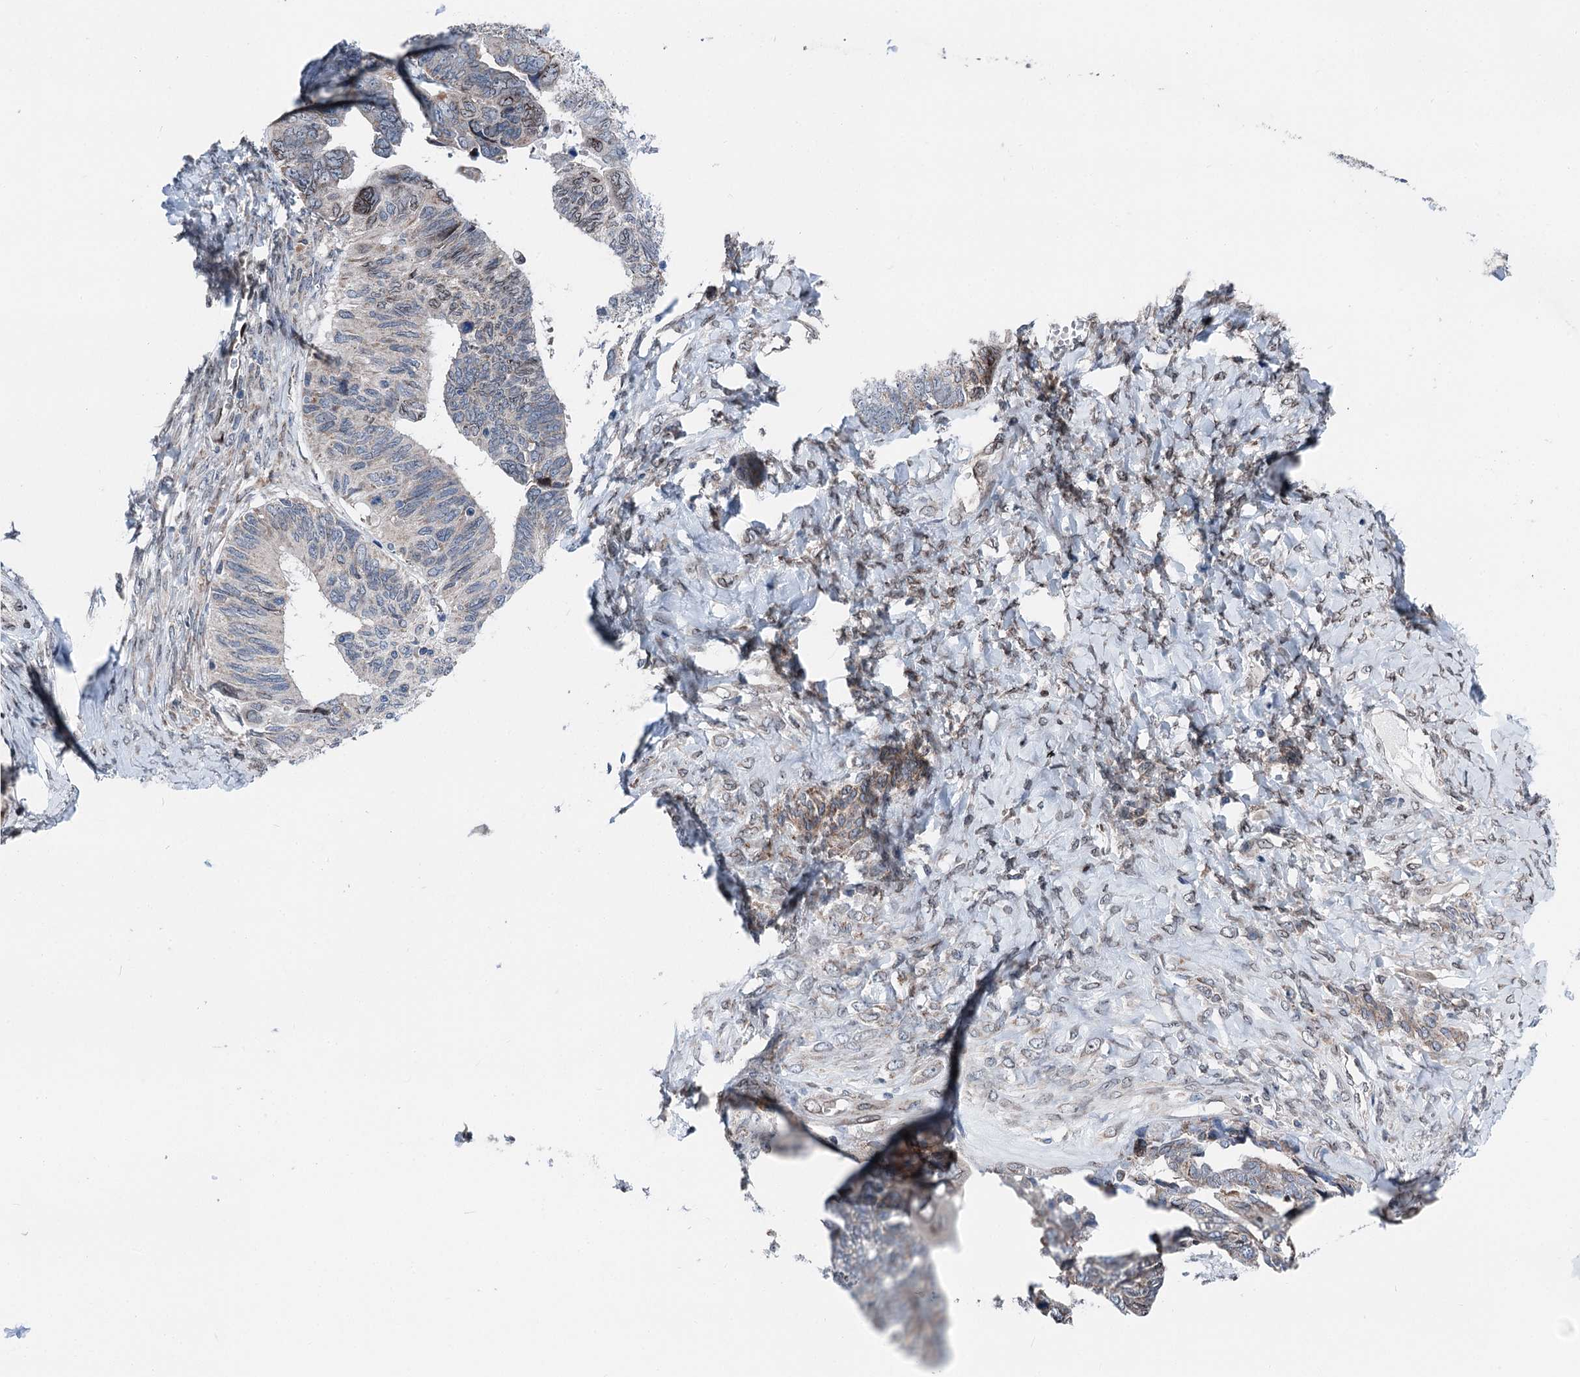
{"staining": {"intensity": "weak", "quantity": "25%-75%", "location": "cytoplasmic/membranous"}, "tissue": "ovarian cancer", "cell_type": "Tumor cells", "image_type": "cancer", "snomed": [{"axis": "morphology", "description": "Cystadenocarcinoma, serous, NOS"}, {"axis": "topography", "description": "Ovary"}], "caption": "Approximately 25%-75% of tumor cells in ovarian serous cystadenocarcinoma display weak cytoplasmic/membranous protein expression as visualized by brown immunohistochemical staining.", "gene": "MRPL14", "patient": {"sex": "female", "age": 79}}